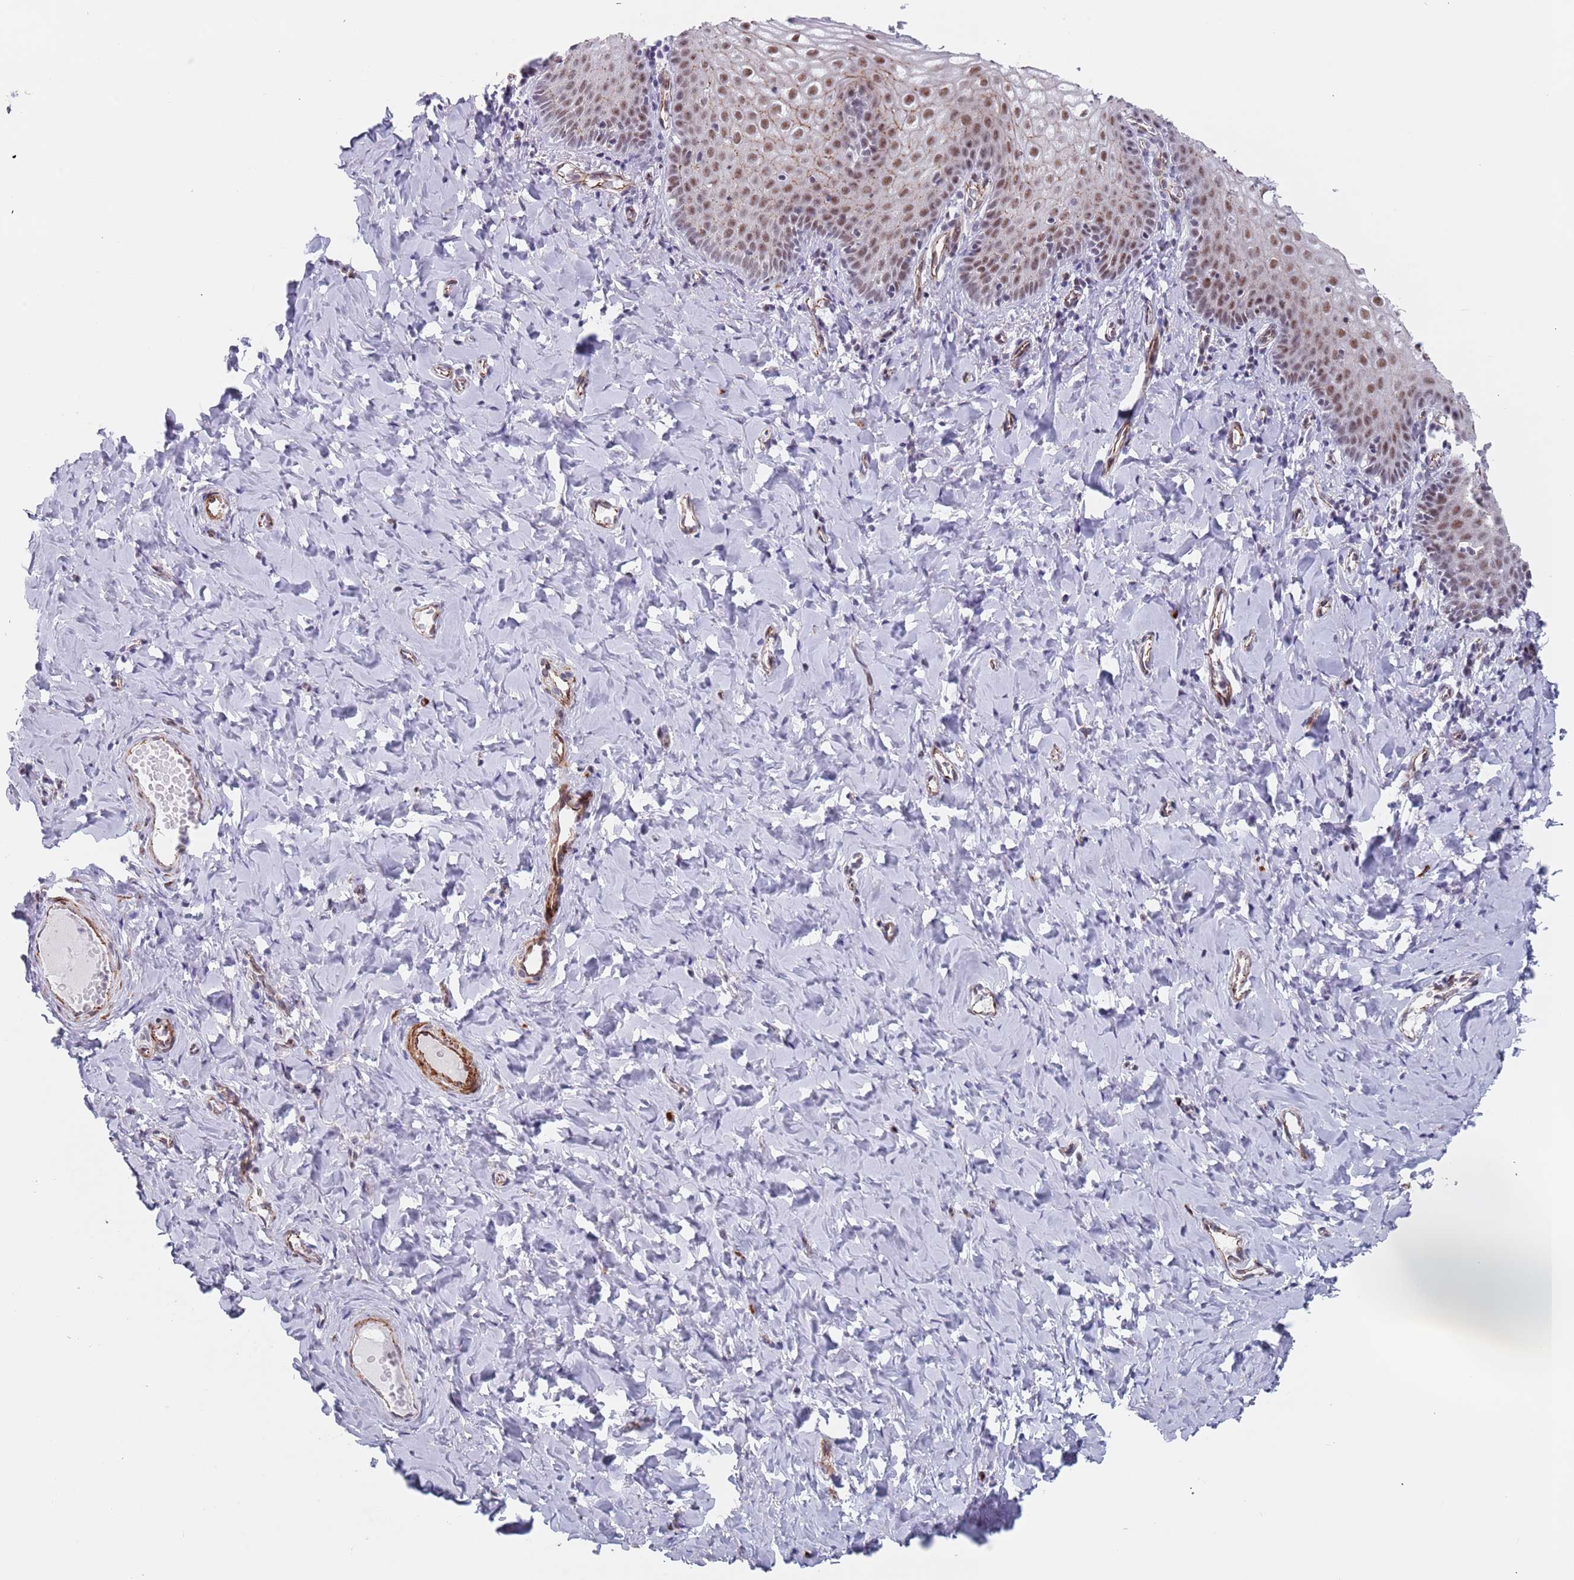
{"staining": {"intensity": "moderate", "quantity": ">75%", "location": "nuclear"}, "tissue": "vagina", "cell_type": "Squamous epithelial cells", "image_type": "normal", "snomed": [{"axis": "morphology", "description": "Normal tissue, NOS"}, {"axis": "topography", "description": "Vagina"}], "caption": "Immunohistochemical staining of normal human vagina exhibits medium levels of moderate nuclear expression in about >75% of squamous epithelial cells.", "gene": "OR5A2", "patient": {"sex": "female", "age": 60}}